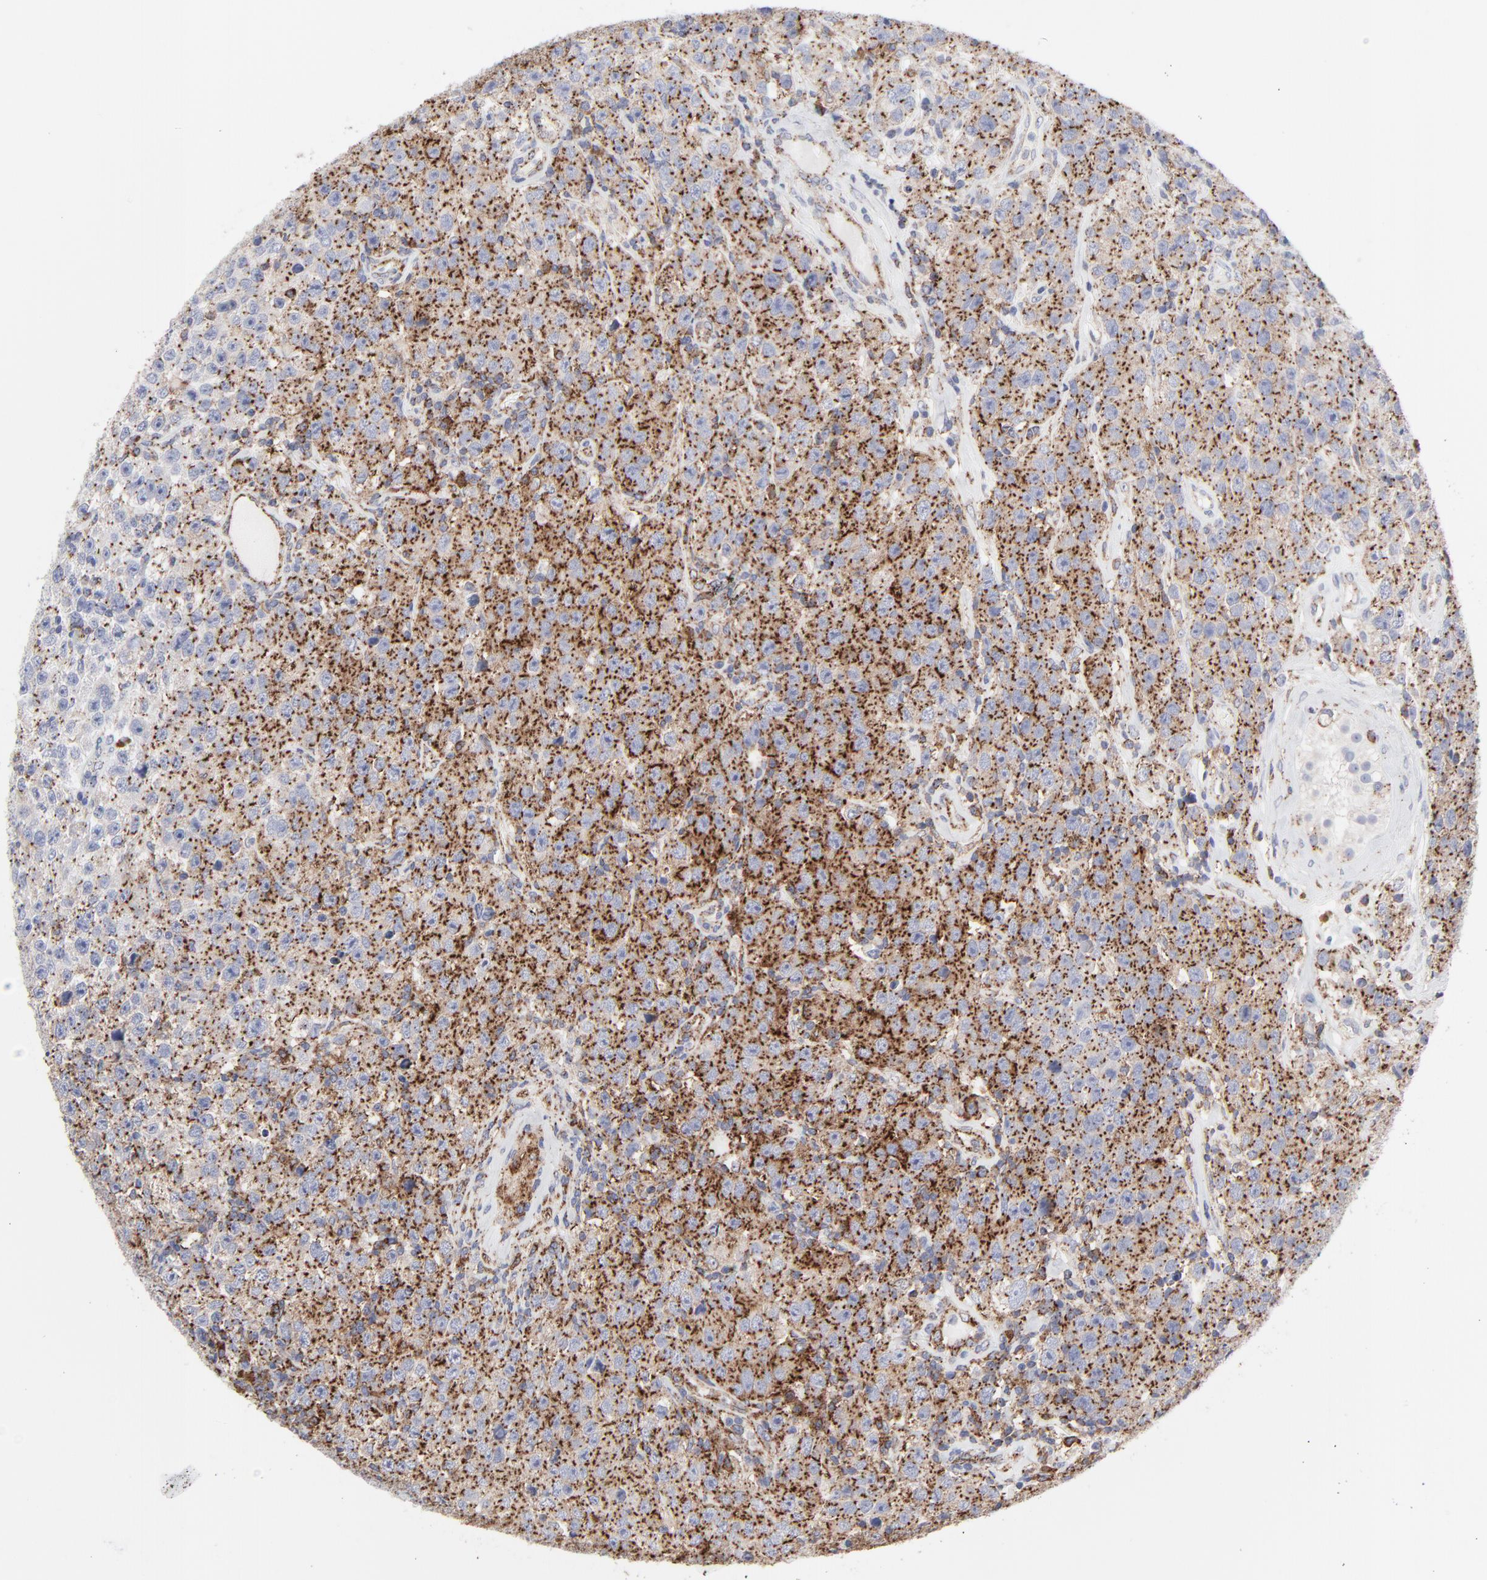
{"staining": {"intensity": "moderate", "quantity": ">75%", "location": "cytoplasmic/membranous"}, "tissue": "testis cancer", "cell_type": "Tumor cells", "image_type": "cancer", "snomed": [{"axis": "morphology", "description": "Seminoma, NOS"}, {"axis": "topography", "description": "Testis"}], "caption": "Protein staining reveals moderate cytoplasmic/membranous expression in about >75% of tumor cells in seminoma (testis).", "gene": "TRIM22", "patient": {"sex": "male", "age": 52}}